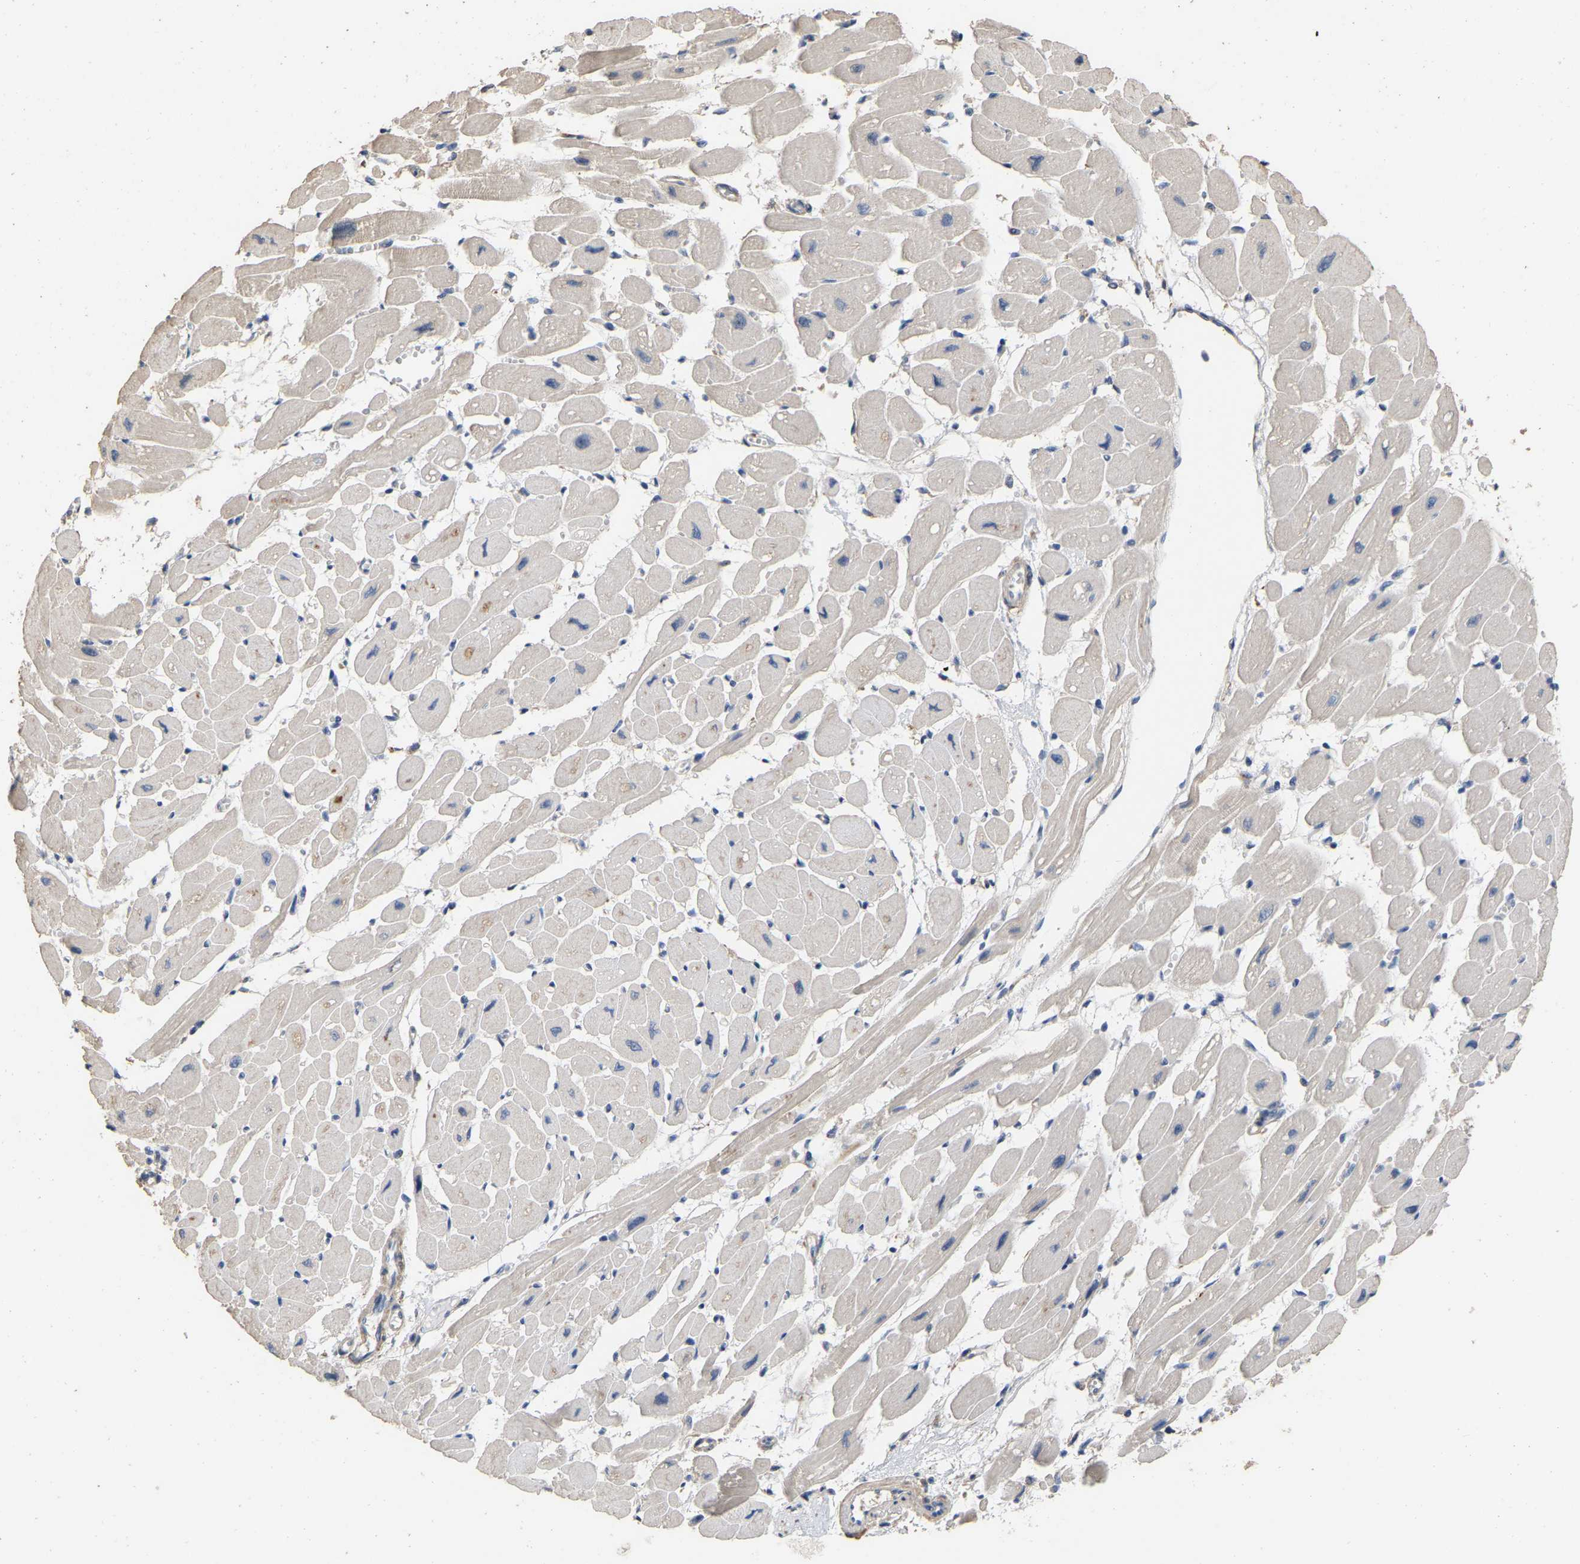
{"staining": {"intensity": "weak", "quantity": "<25%", "location": "cytoplasmic/membranous"}, "tissue": "heart muscle", "cell_type": "Cardiomyocytes", "image_type": "normal", "snomed": [{"axis": "morphology", "description": "Normal tissue, NOS"}, {"axis": "topography", "description": "Heart"}], "caption": "Immunohistochemistry photomicrograph of benign heart muscle: heart muscle stained with DAB displays no significant protein staining in cardiomyocytes.", "gene": "NCS1", "patient": {"sex": "female", "age": 54}}